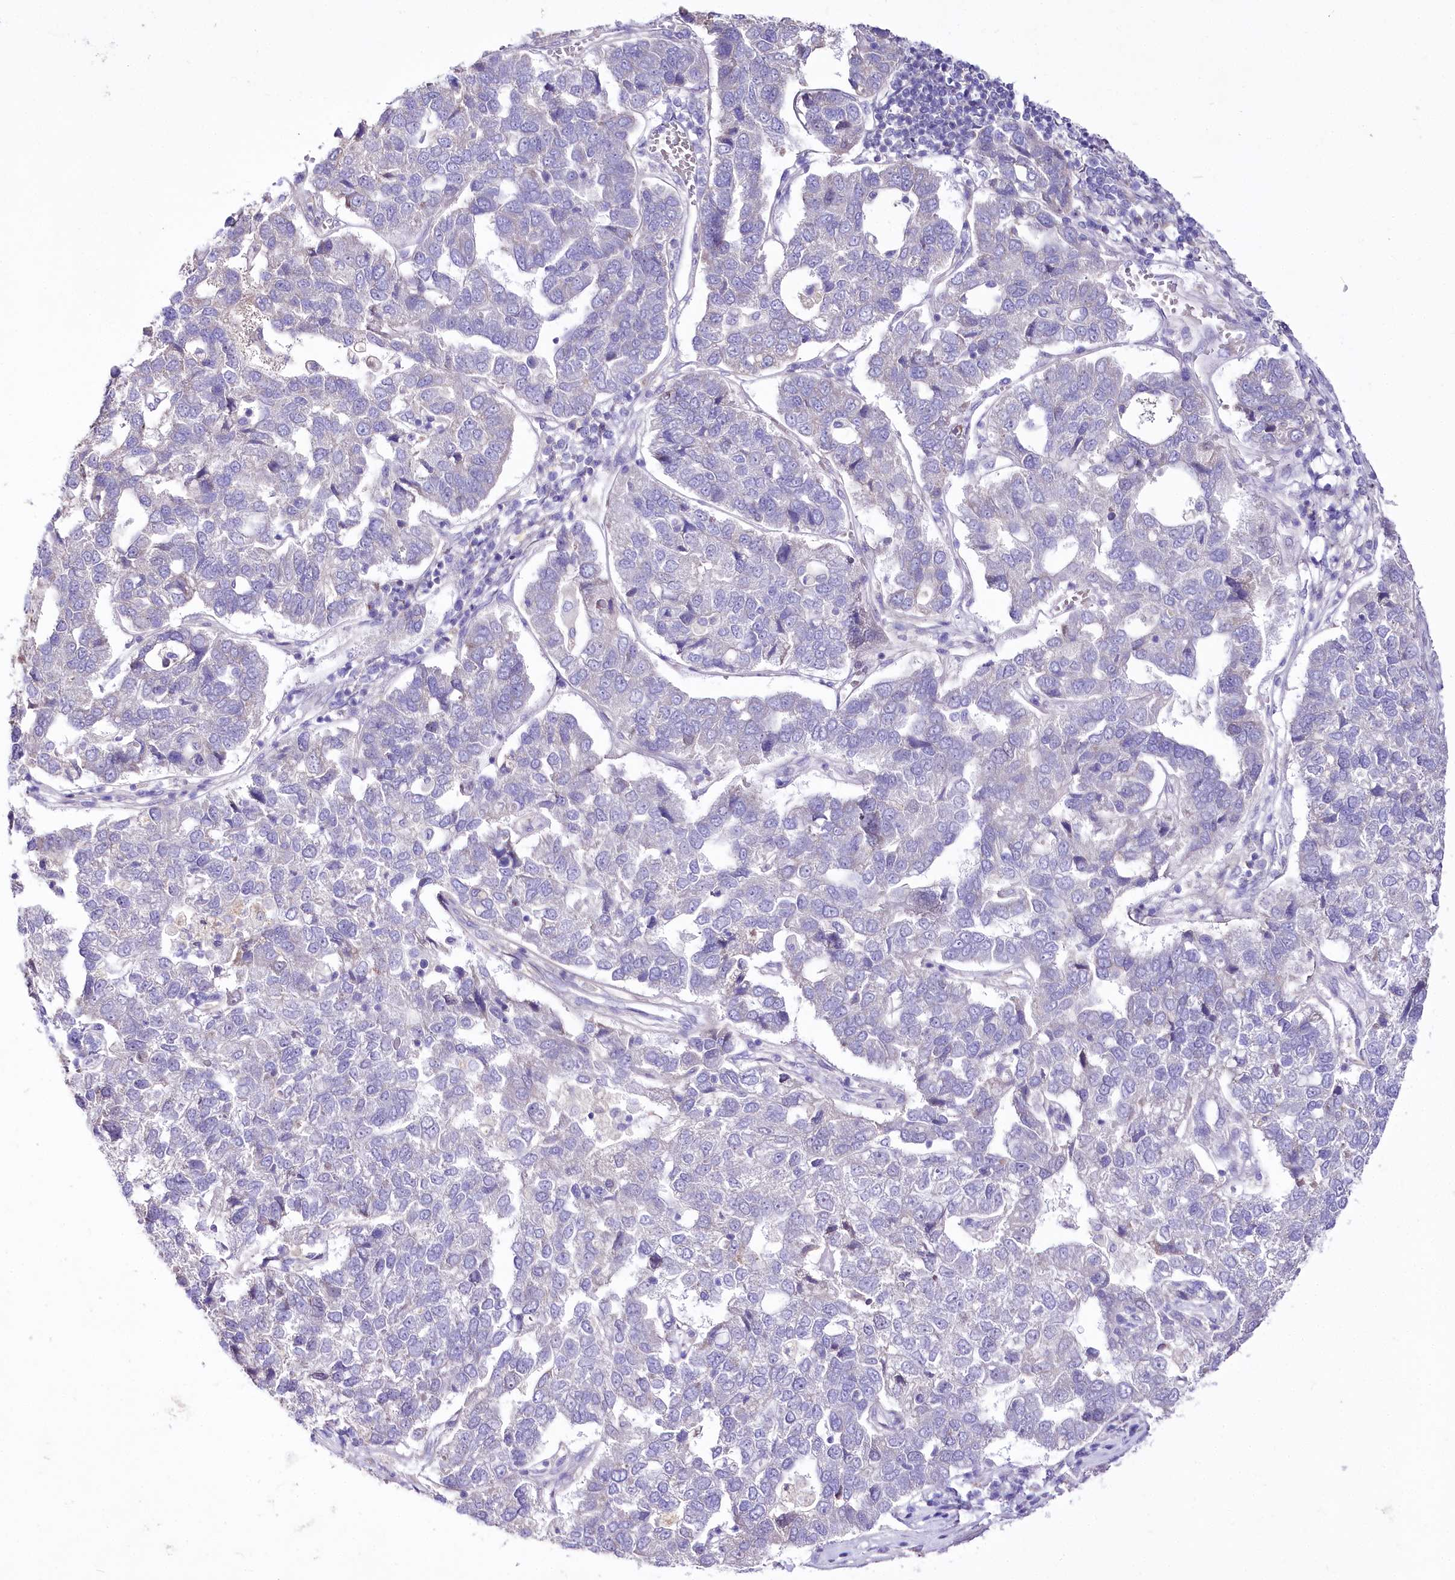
{"staining": {"intensity": "negative", "quantity": "none", "location": "none"}, "tissue": "pancreatic cancer", "cell_type": "Tumor cells", "image_type": "cancer", "snomed": [{"axis": "morphology", "description": "Adenocarcinoma, NOS"}, {"axis": "topography", "description": "Pancreas"}], "caption": "A micrograph of adenocarcinoma (pancreatic) stained for a protein displays no brown staining in tumor cells. The staining was performed using DAB (3,3'-diaminobenzidine) to visualize the protein expression in brown, while the nuclei were stained in blue with hematoxylin (Magnification: 20x).", "gene": "LRRC14B", "patient": {"sex": "female", "age": 61}}